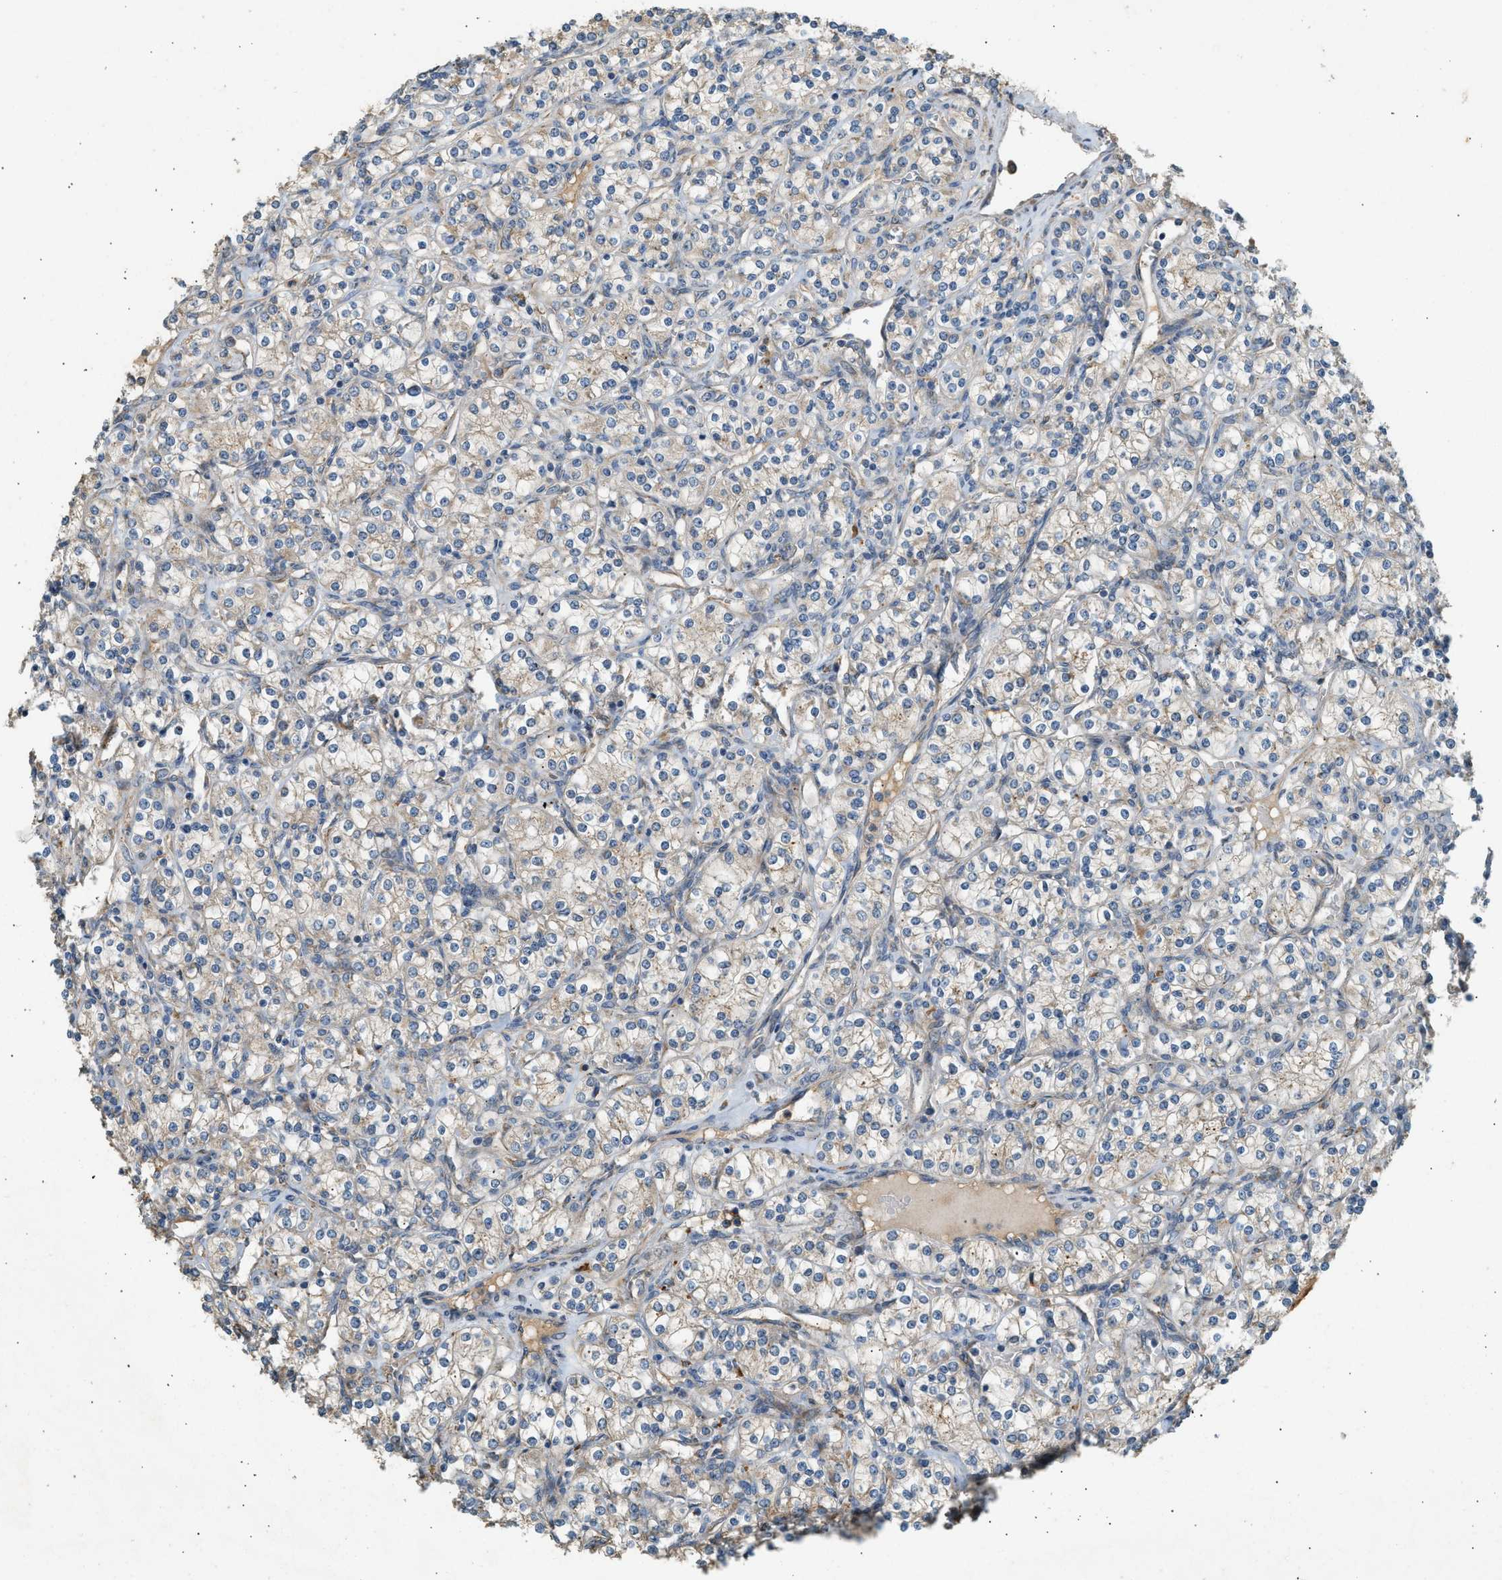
{"staining": {"intensity": "weak", "quantity": ">75%", "location": "cytoplasmic/membranous"}, "tissue": "renal cancer", "cell_type": "Tumor cells", "image_type": "cancer", "snomed": [{"axis": "morphology", "description": "Adenocarcinoma, NOS"}, {"axis": "topography", "description": "Kidney"}], "caption": "An IHC image of neoplastic tissue is shown. Protein staining in brown highlights weak cytoplasmic/membranous positivity in renal cancer (adenocarcinoma) within tumor cells. (IHC, brightfield microscopy, high magnification).", "gene": "CTSB", "patient": {"sex": "male", "age": 77}}